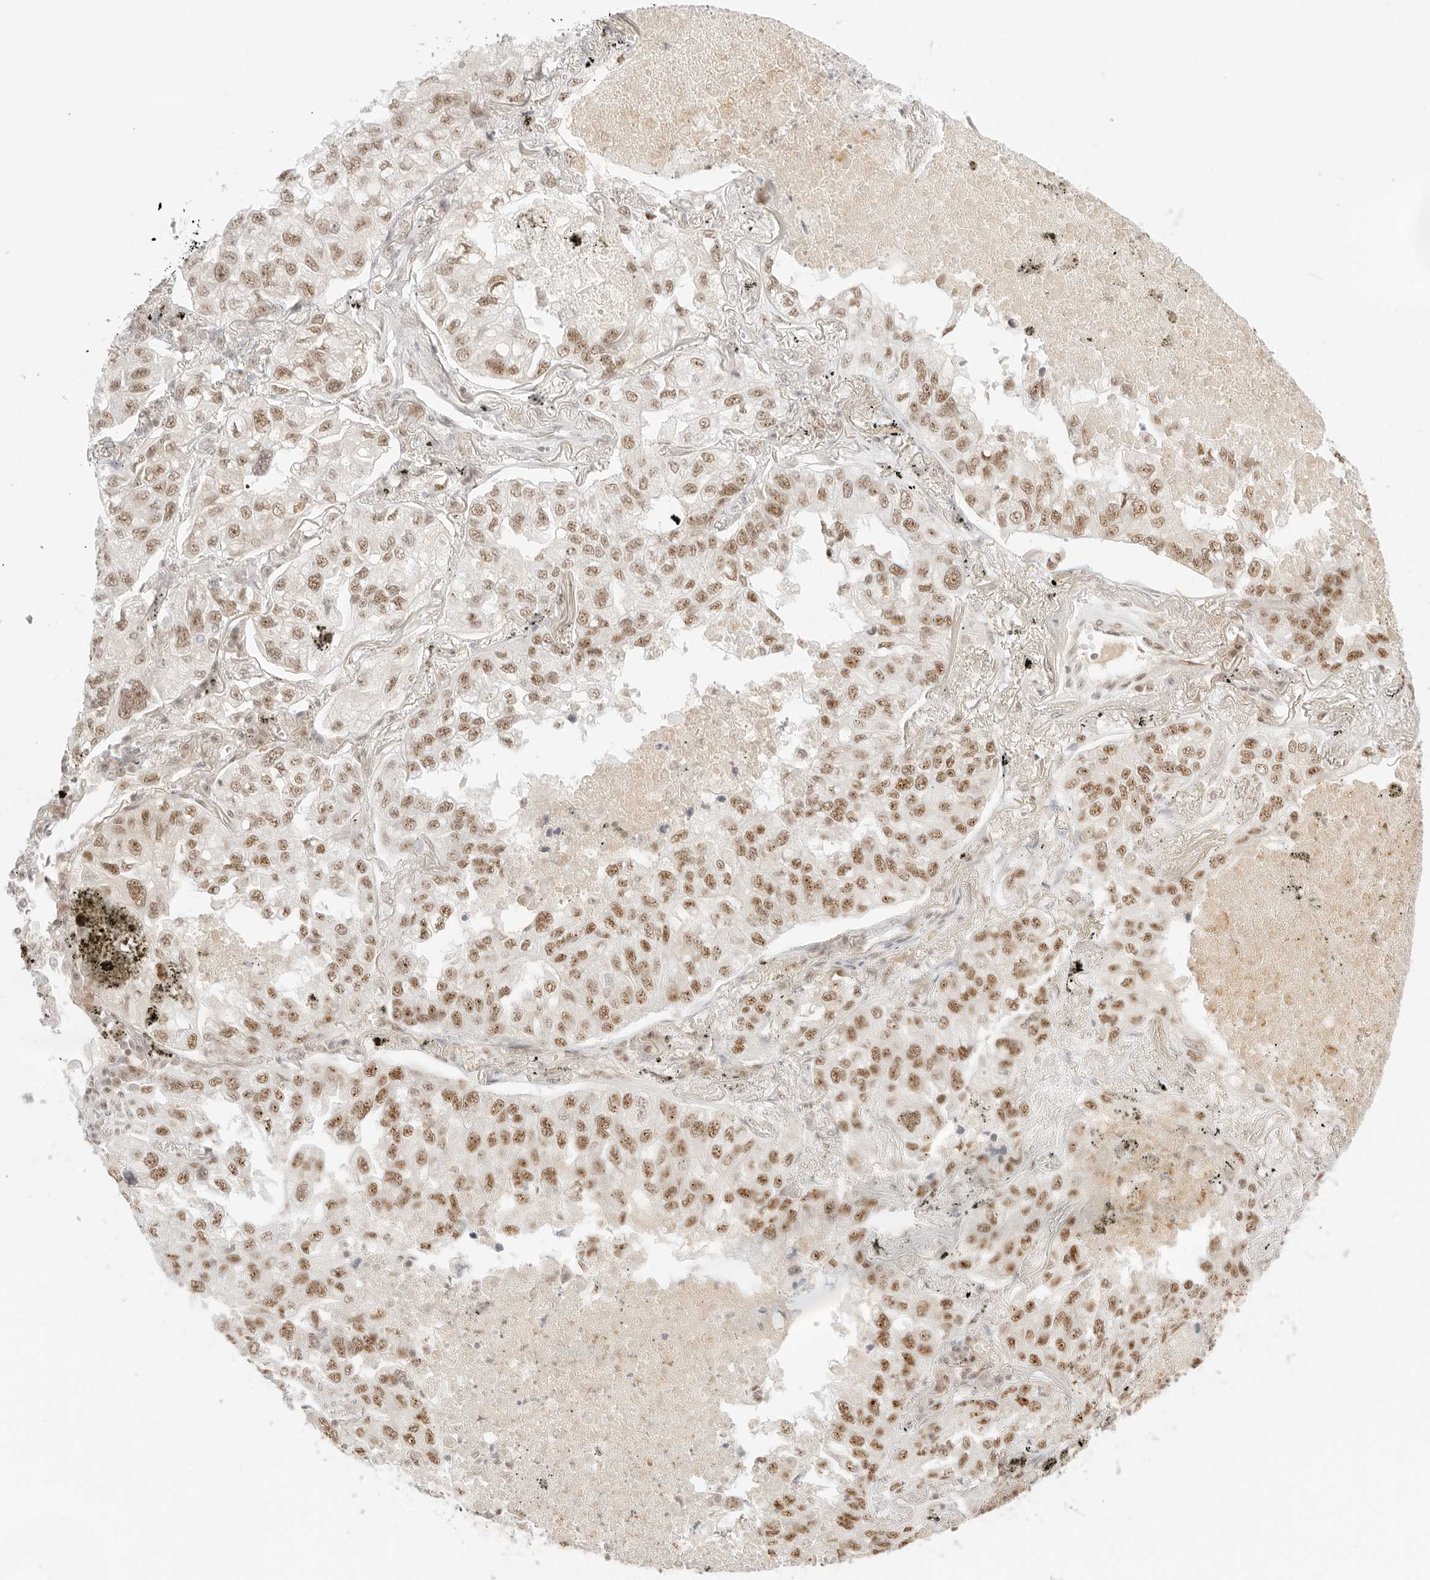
{"staining": {"intensity": "moderate", "quantity": ">75%", "location": "nuclear"}, "tissue": "lung cancer", "cell_type": "Tumor cells", "image_type": "cancer", "snomed": [{"axis": "morphology", "description": "Adenocarcinoma, NOS"}, {"axis": "topography", "description": "Lung"}], "caption": "Immunohistochemical staining of human lung cancer demonstrates medium levels of moderate nuclear protein expression in approximately >75% of tumor cells.", "gene": "ITGA6", "patient": {"sex": "male", "age": 65}}